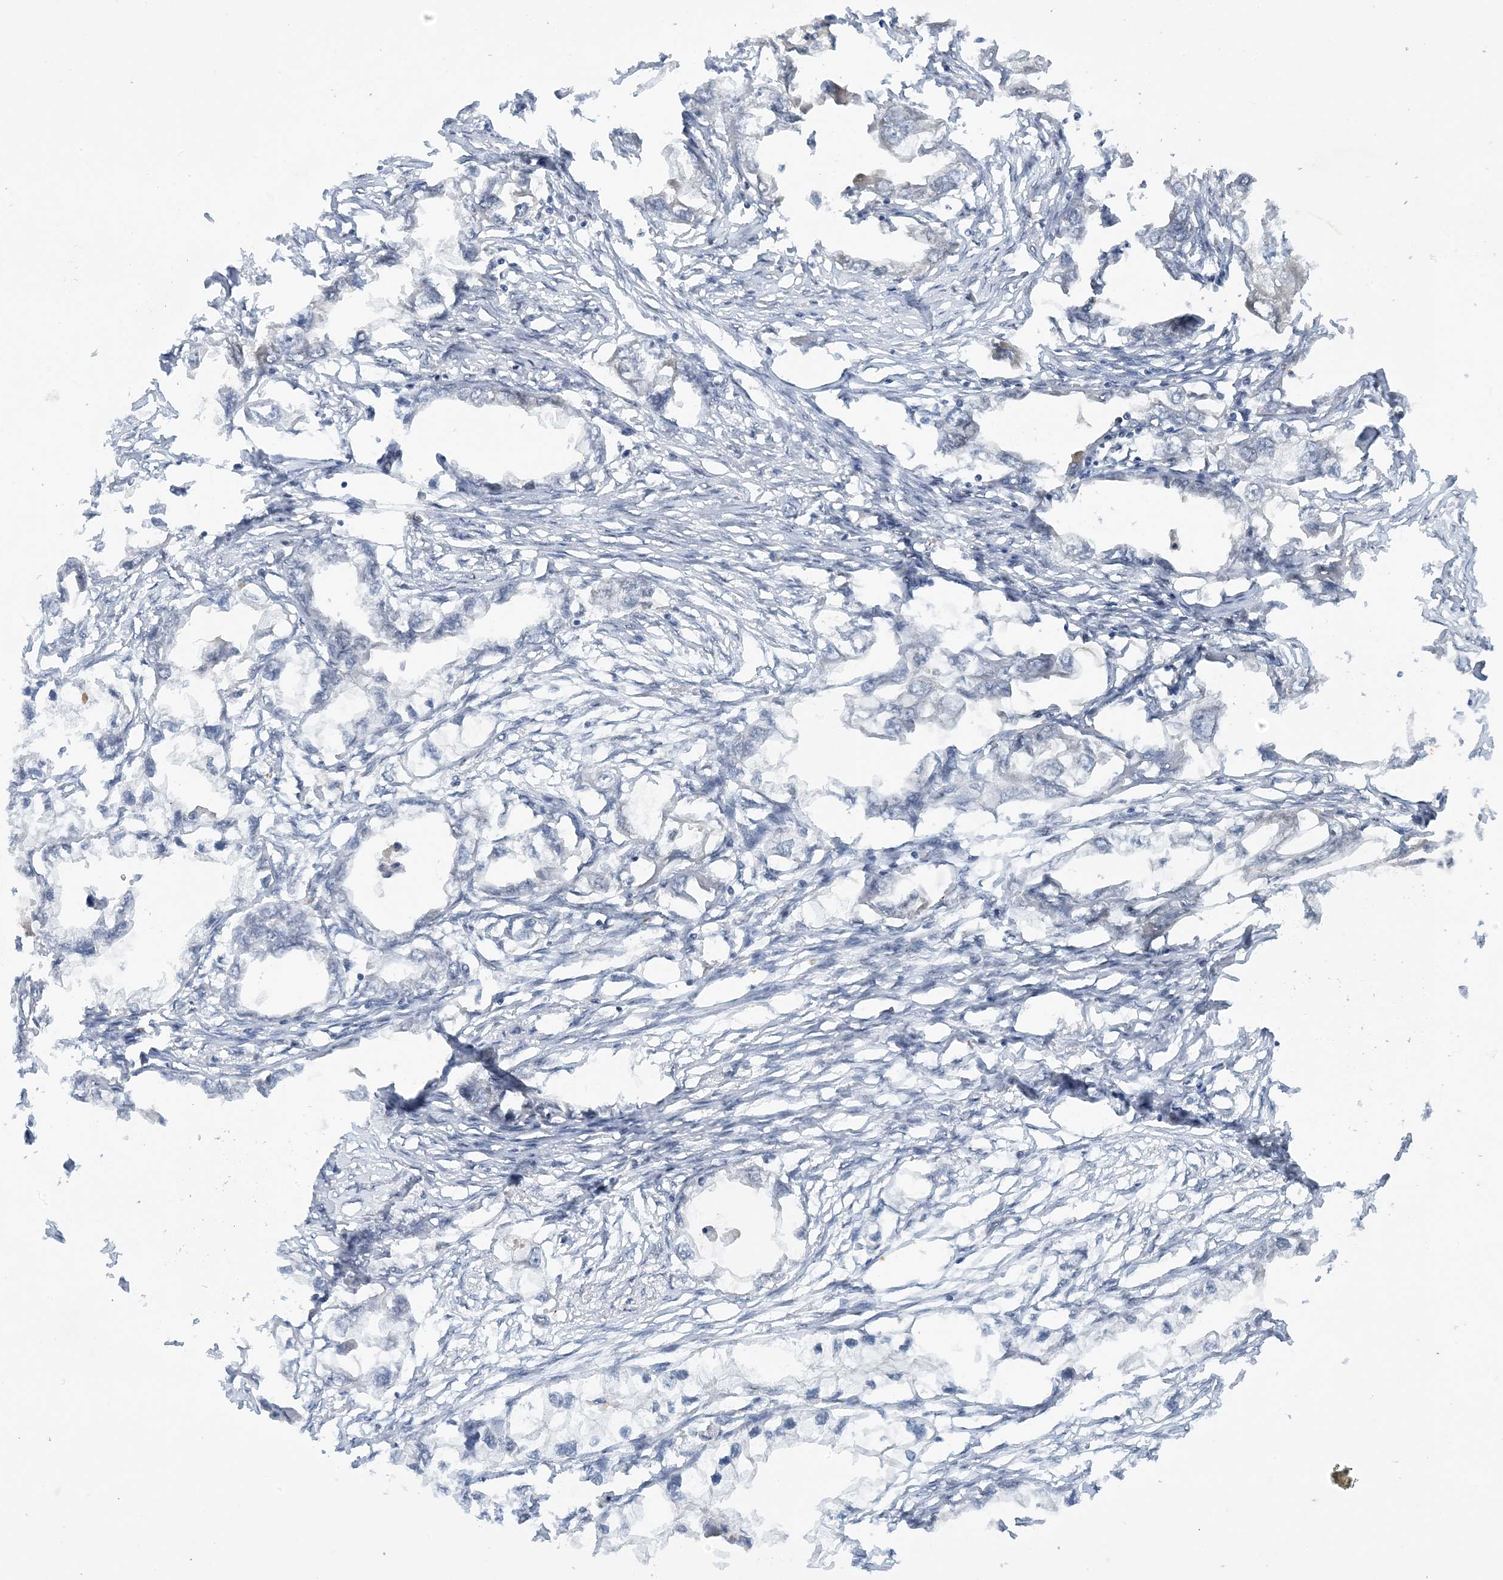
{"staining": {"intensity": "negative", "quantity": "none", "location": "none"}, "tissue": "endometrial cancer", "cell_type": "Tumor cells", "image_type": "cancer", "snomed": [{"axis": "morphology", "description": "Adenocarcinoma, NOS"}, {"axis": "morphology", "description": "Adenocarcinoma, metastatic, NOS"}, {"axis": "topography", "description": "Adipose tissue"}, {"axis": "topography", "description": "Endometrium"}], "caption": "Tumor cells show no significant expression in adenocarcinoma (endometrial). (Brightfield microscopy of DAB (3,3'-diaminobenzidine) immunohistochemistry (IHC) at high magnification).", "gene": "ACYP2", "patient": {"sex": "female", "age": 67}}